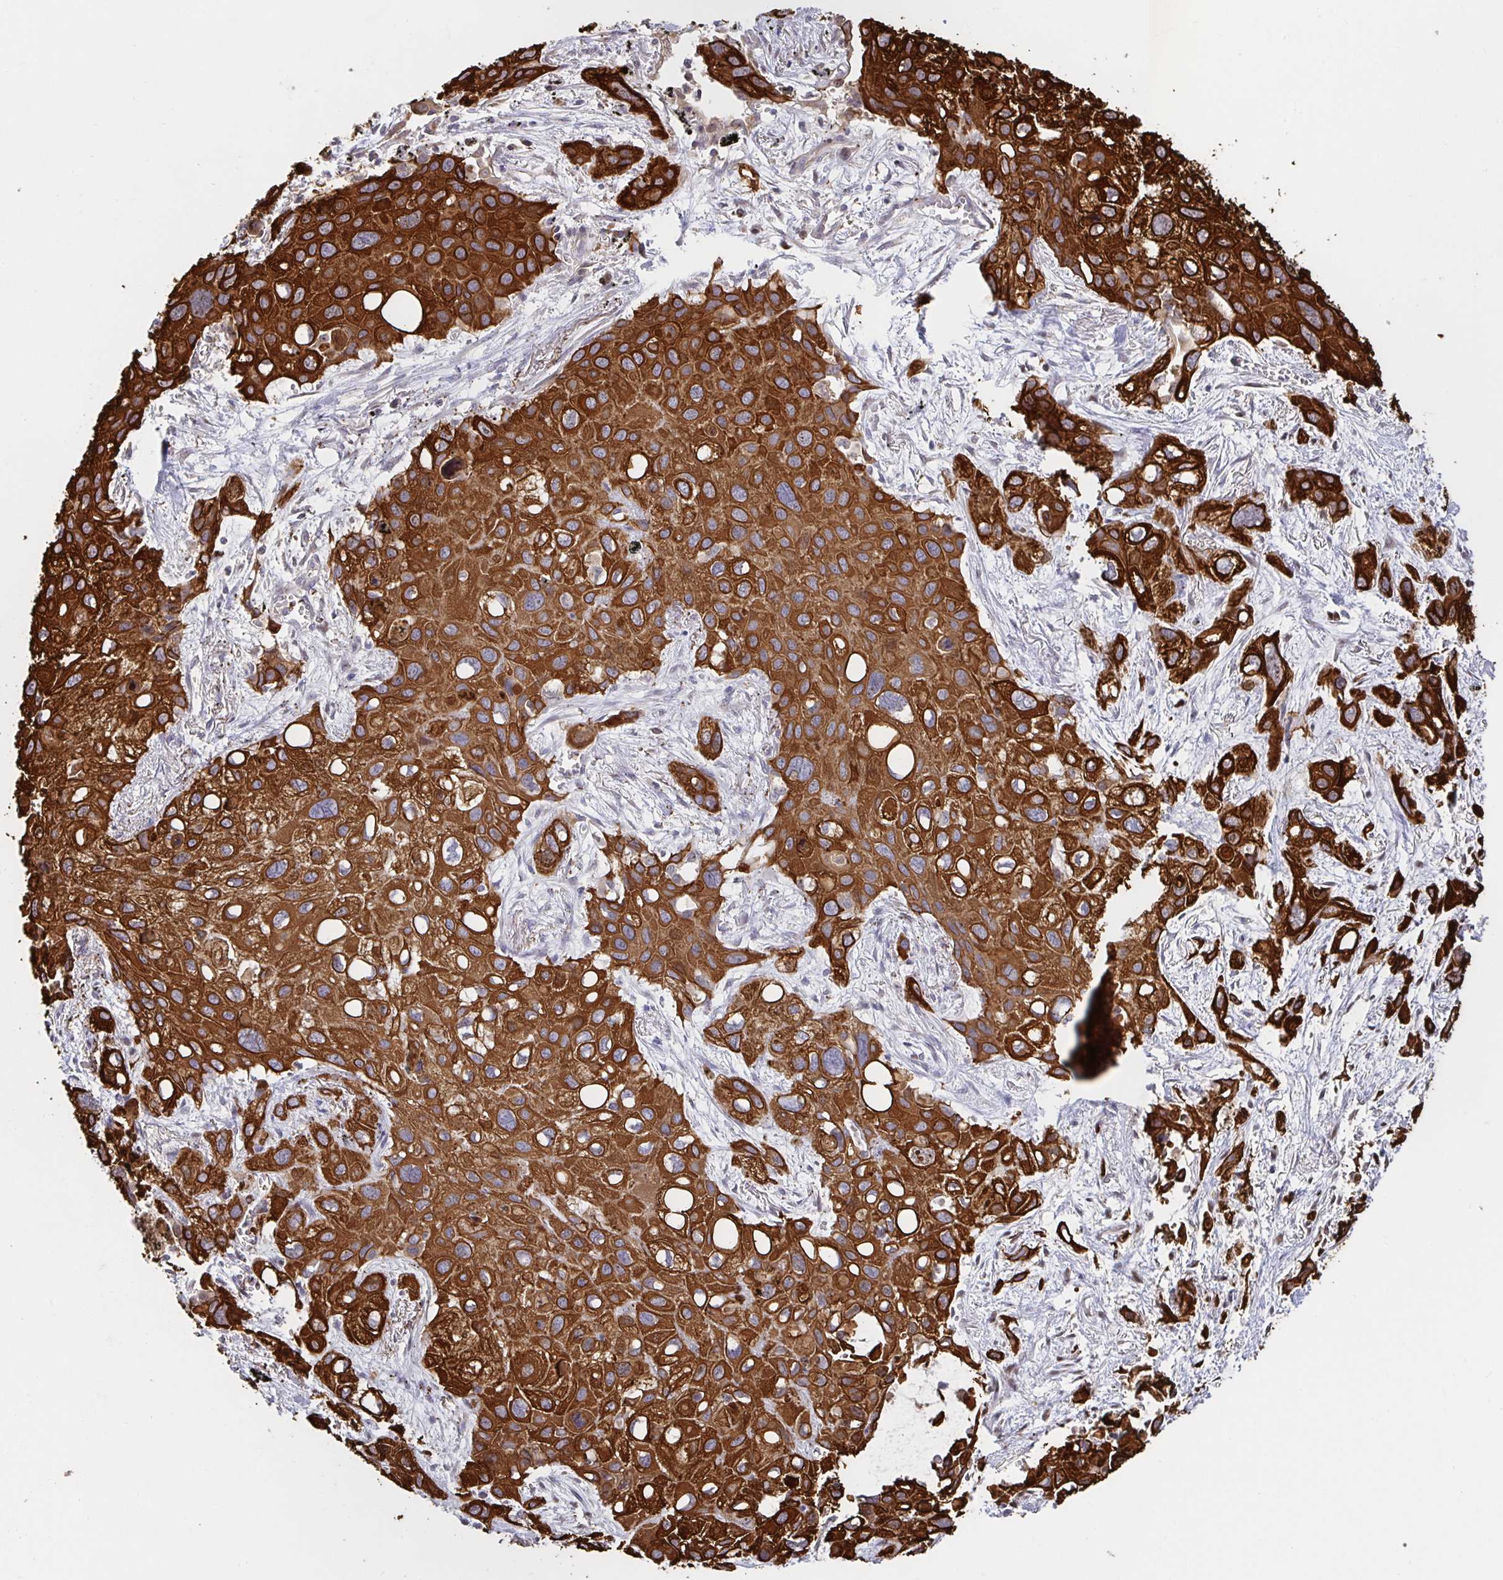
{"staining": {"intensity": "strong", "quantity": ">75%", "location": "cytoplasmic/membranous"}, "tissue": "lung cancer", "cell_type": "Tumor cells", "image_type": "cancer", "snomed": [{"axis": "morphology", "description": "Squamous cell carcinoma, NOS"}, {"axis": "morphology", "description": "Squamous cell carcinoma, metastatic, NOS"}, {"axis": "topography", "description": "Lung"}], "caption": "Strong cytoplasmic/membranous positivity is appreciated in approximately >75% of tumor cells in squamous cell carcinoma (lung).", "gene": "AACS", "patient": {"sex": "male", "age": 59}}